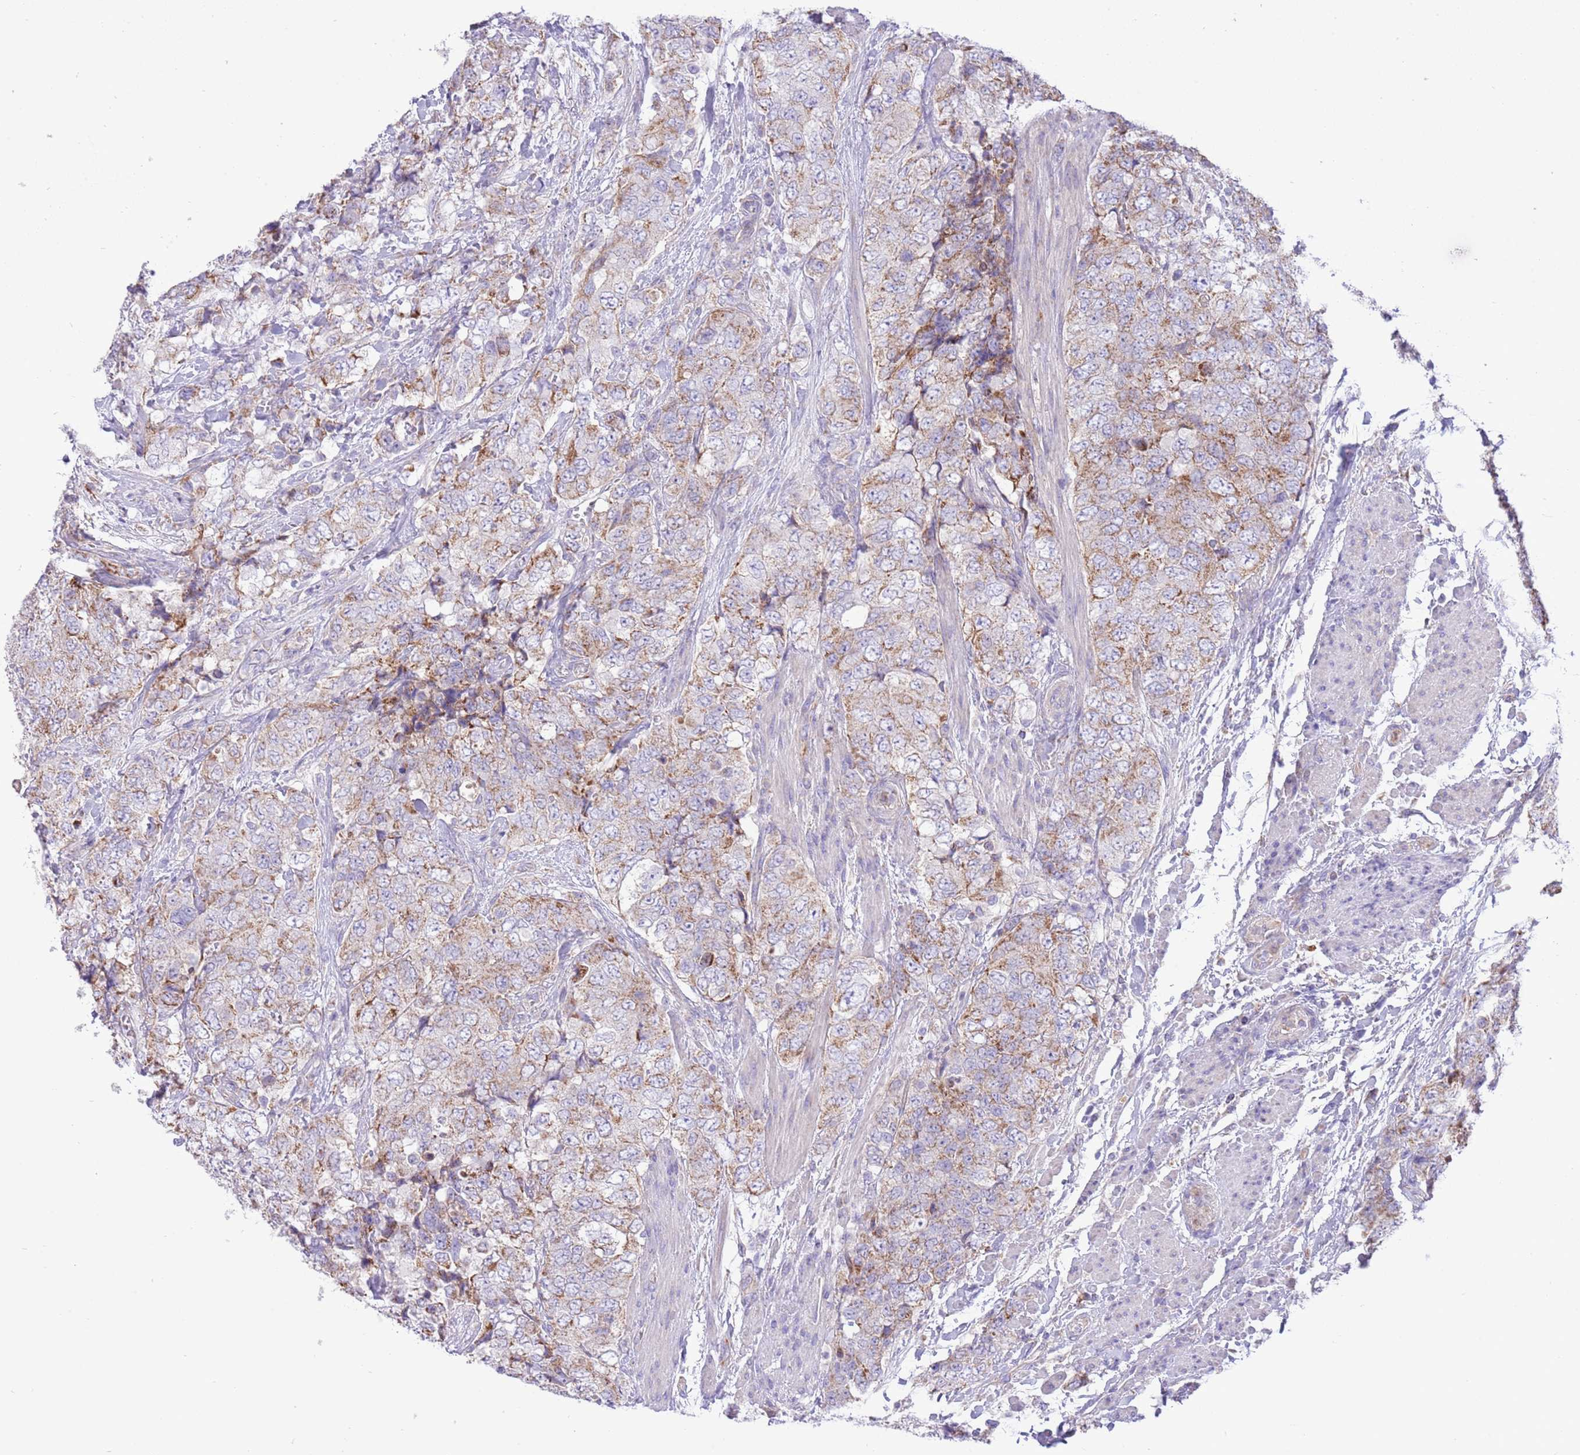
{"staining": {"intensity": "moderate", "quantity": "25%-75%", "location": "cytoplasmic/membranous"}, "tissue": "urothelial cancer", "cell_type": "Tumor cells", "image_type": "cancer", "snomed": [{"axis": "morphology", "description": "Urothelial carcinoma, High grade"}, {"axis": "topography", "description": "Urinary bladder"}], "caption": "High-power microscopy captured an immunohistochemistry (IHC) micrograph of high-grade urothelial carcinoma, revealing moderate cytoplasmic/membranous expression in about 25%-75% of tumor cells.", "gene": "OAZ2", "patient": {"sex": "female", "age": 78}}